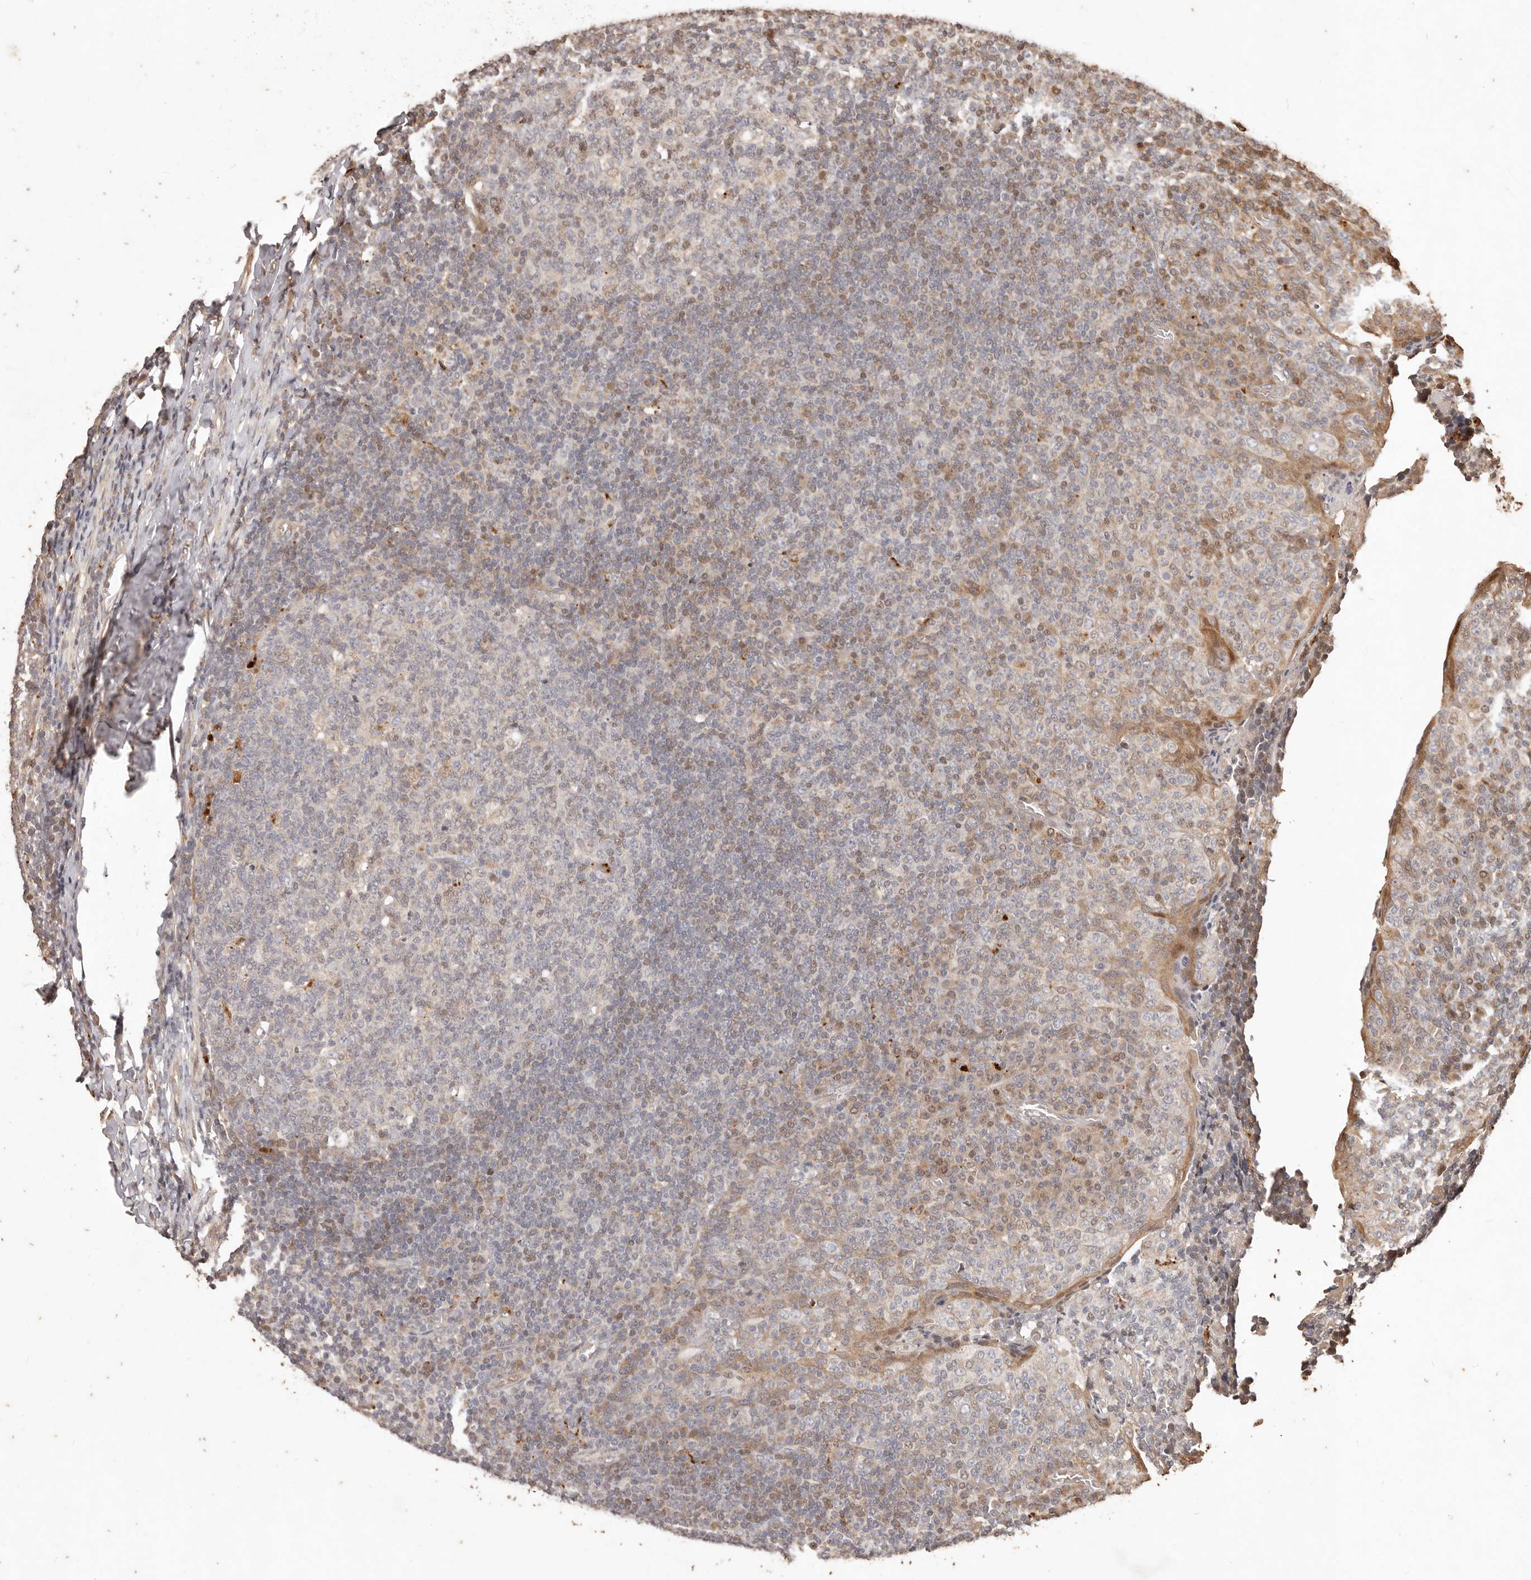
{"staining": {"intensity": "weak", "quantity": "<25%", "location": "cytoplasmic/membranous"}, "tissue": "tonsil", "cell_type": "Germinal center cells", "image_type": "normal", "snomed": [{"axis": "morphology", "description": "Normal tissue, NOS"}, {"axis": "topography", "description": "Tonsil"}], "caption": "High power microscopy image of an IHC micrograph of normal tonsil, revealing no significant expression in germinal center cells. (DAB (3,3'-diaminobenzidine) immunohistochemistry (IHC) with hematoxylin counter stain).", "gene": "KIF9", "patient": {"sex": "female", "age": 19}}